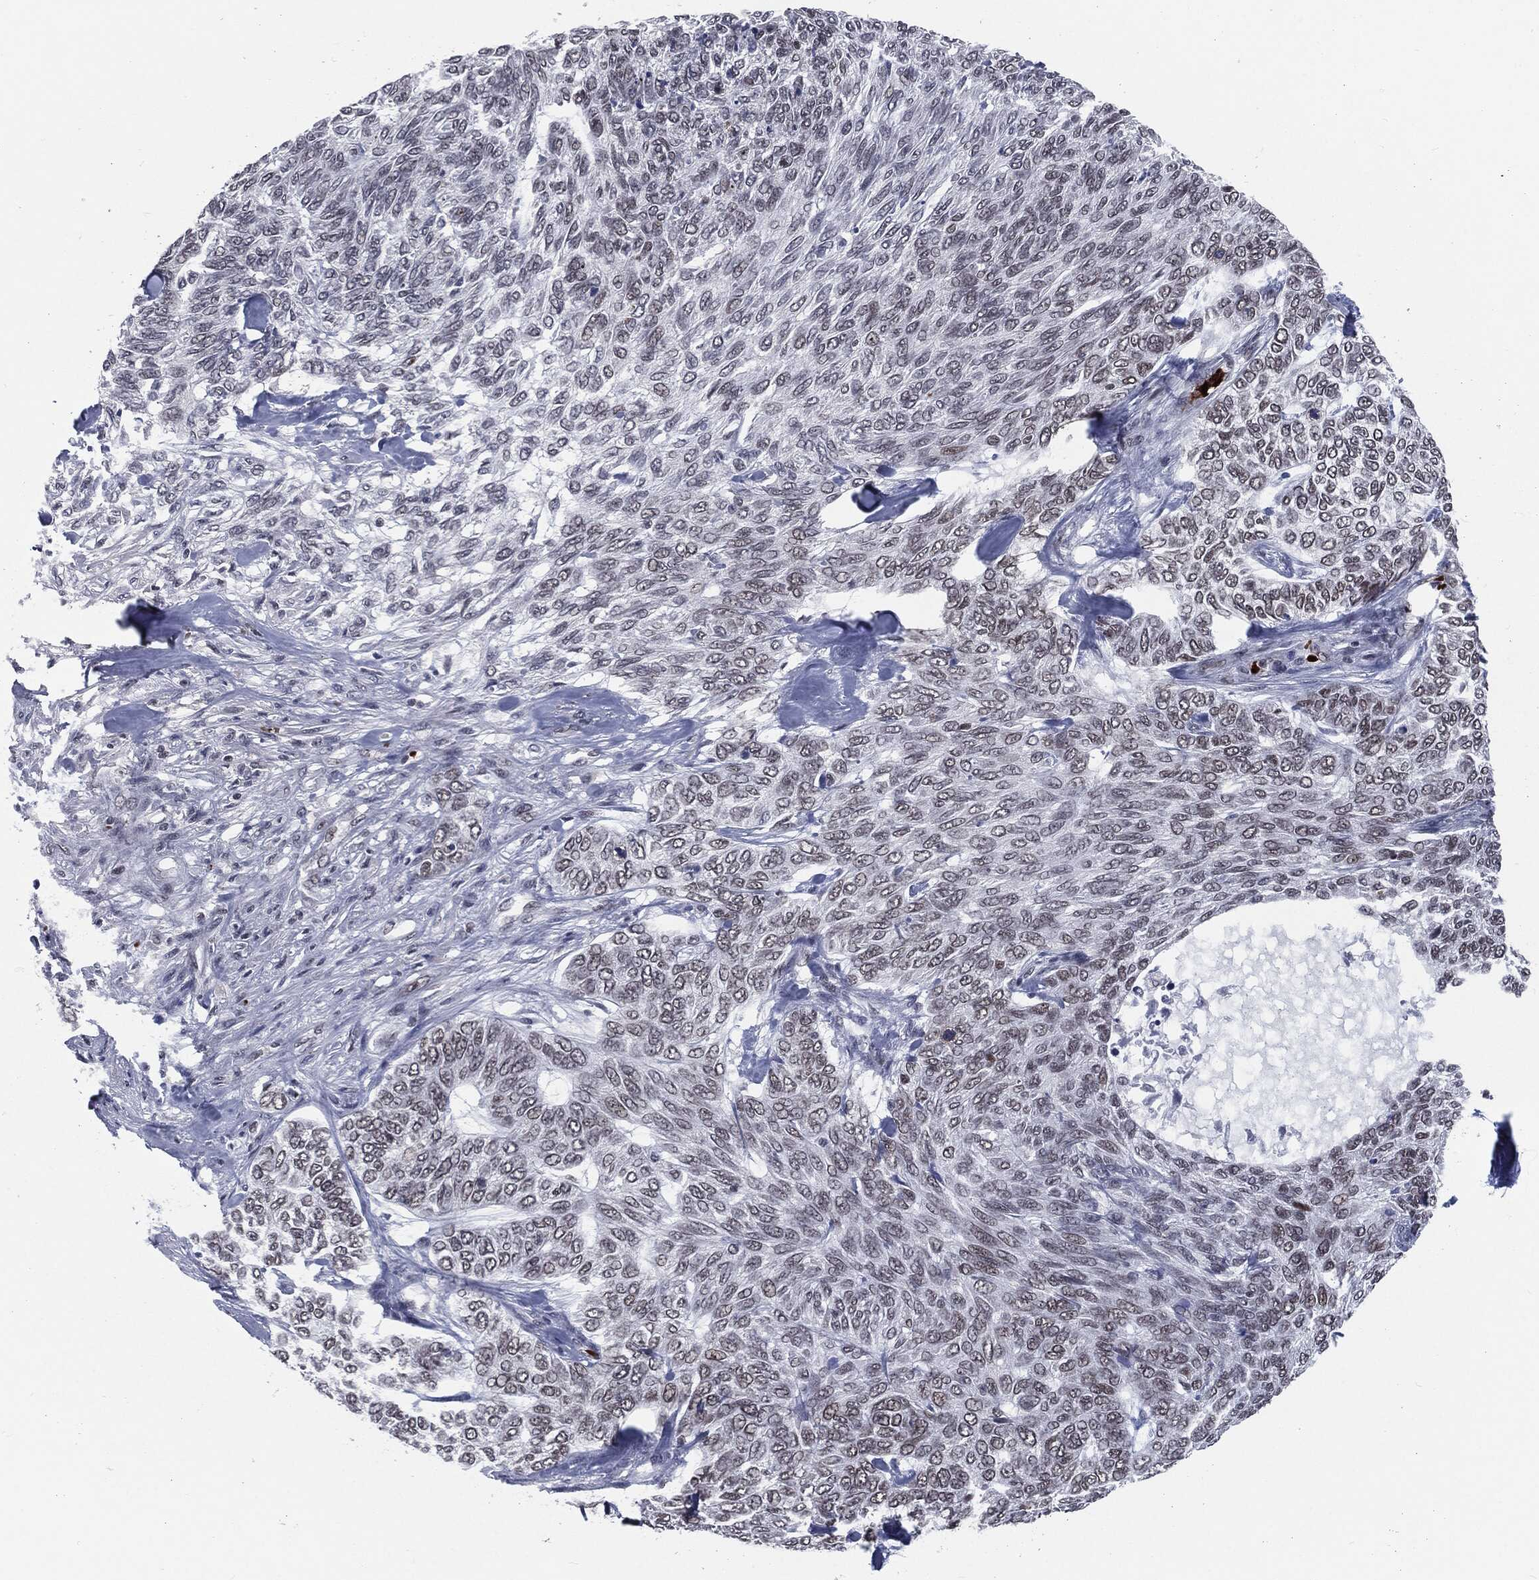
{"staining": {"intensity": "negative", "quantity": "none", "location": "none"}, "tissue": "skin cancer", "cell_type": "Tumor cells", "image_type": "cancer", "snomed": [{"axis": "morphology", "description": "Basal cell carcinoma"}, {"axis": "topography", "description": "Skin"}], "caption": "A histopathology image of skin cancer stained for a protein displays no brown staining in tumor cells.", "gene": "ANXA1", "patient": {"sex": "female", "age": 65}}